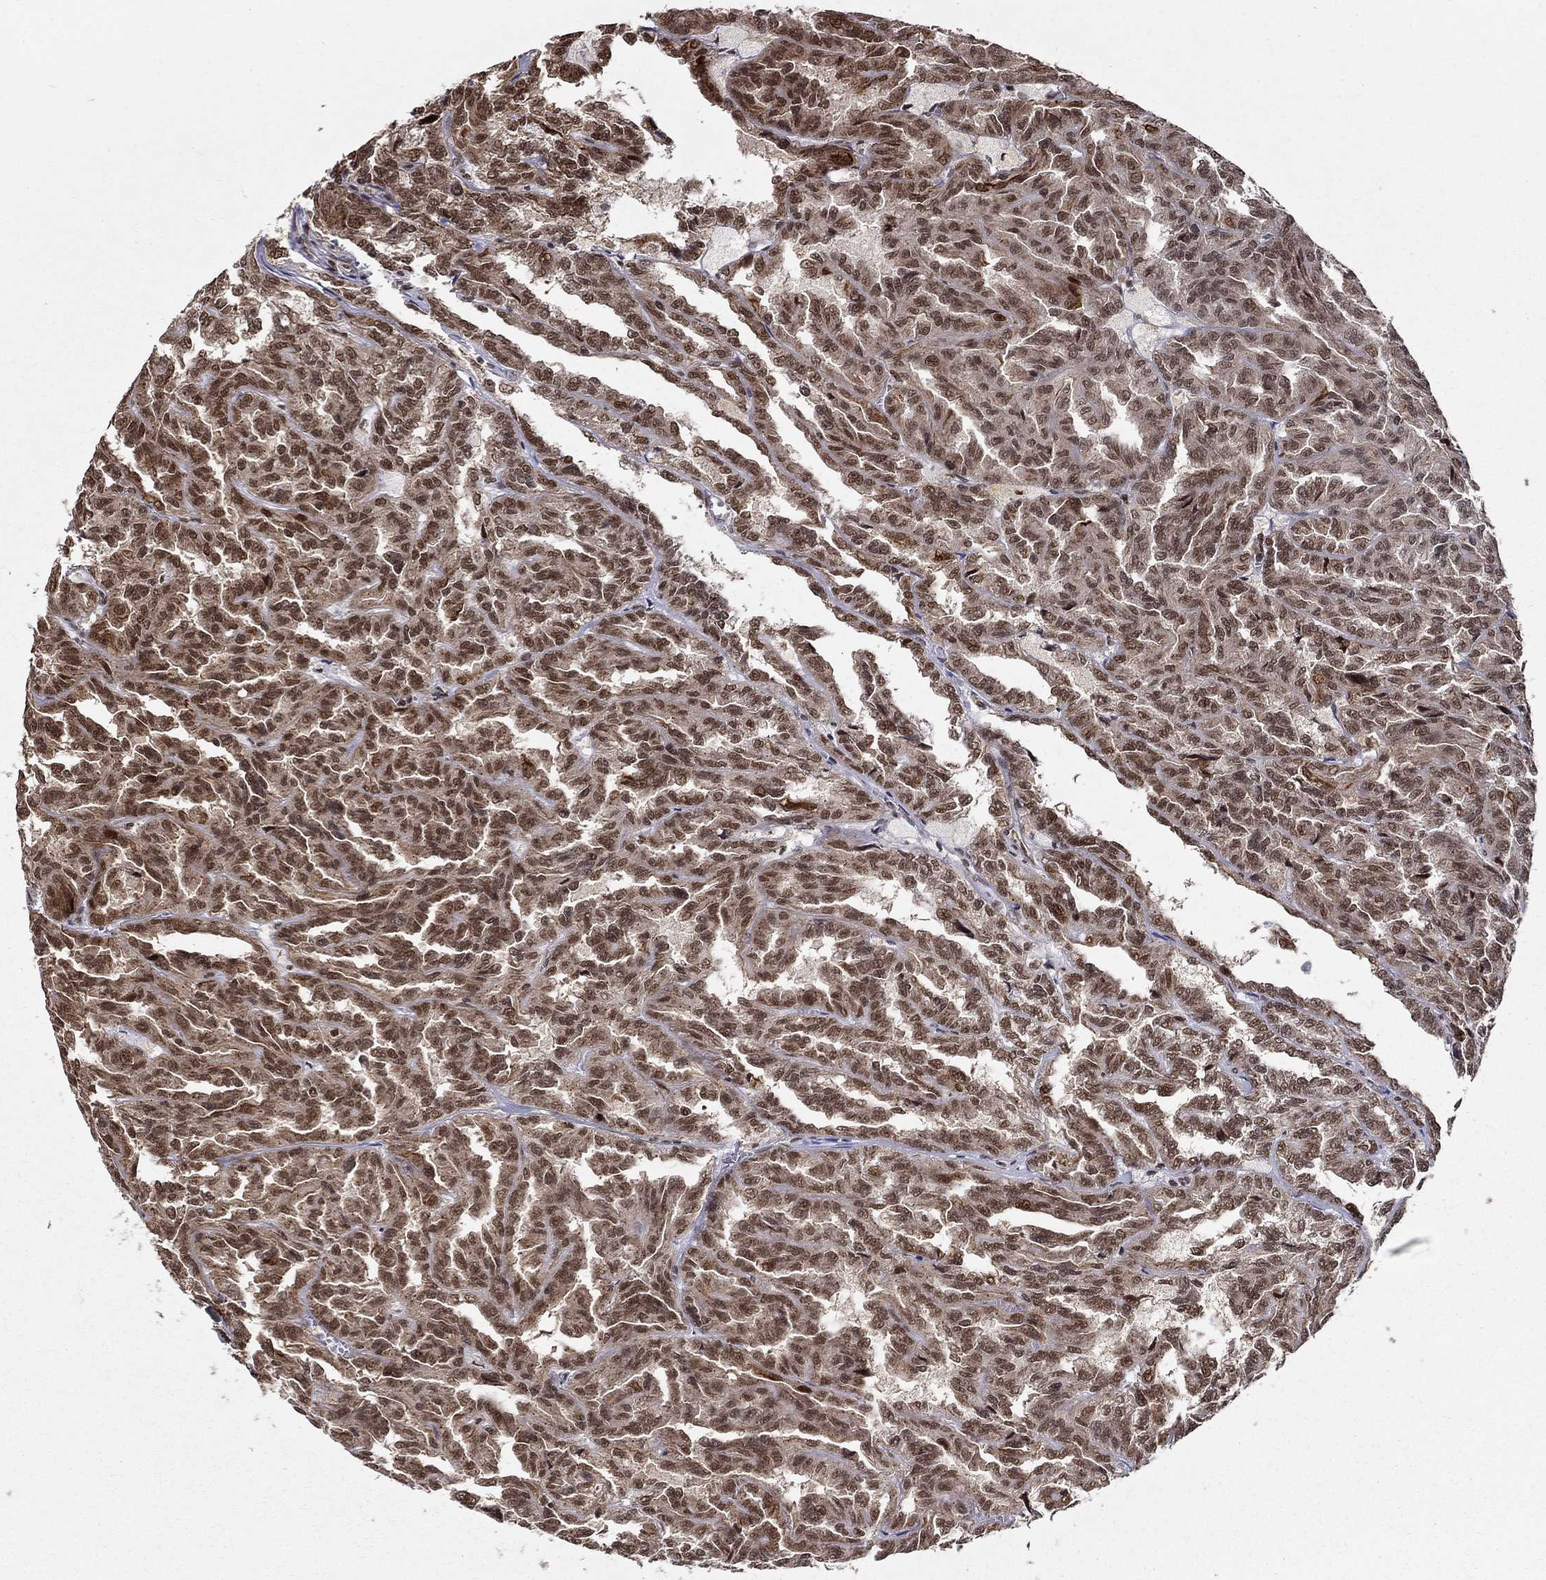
{"staining": {"intensity": "moderate", "quantity": ">75%", "location": "cytoplasmic/membranous,nuclear"}, "tissue": "renal cancer", "cell_type": "Tumor cells", "image_type": "cancer", "snomed": [{"axis": "morphology", "description": "Adenocarcinoma, NOS"}, {"axis": "topography", "description": "Kidney"}], "caption": "This is an image of IHC staining of adenocarcinoma (renal), which shows moderate expression in the cytoplasmic/membranous and nuclear of tumor cells.", "gene": "CDCA7L", "patient": {"sex": "male", "age": 79}}